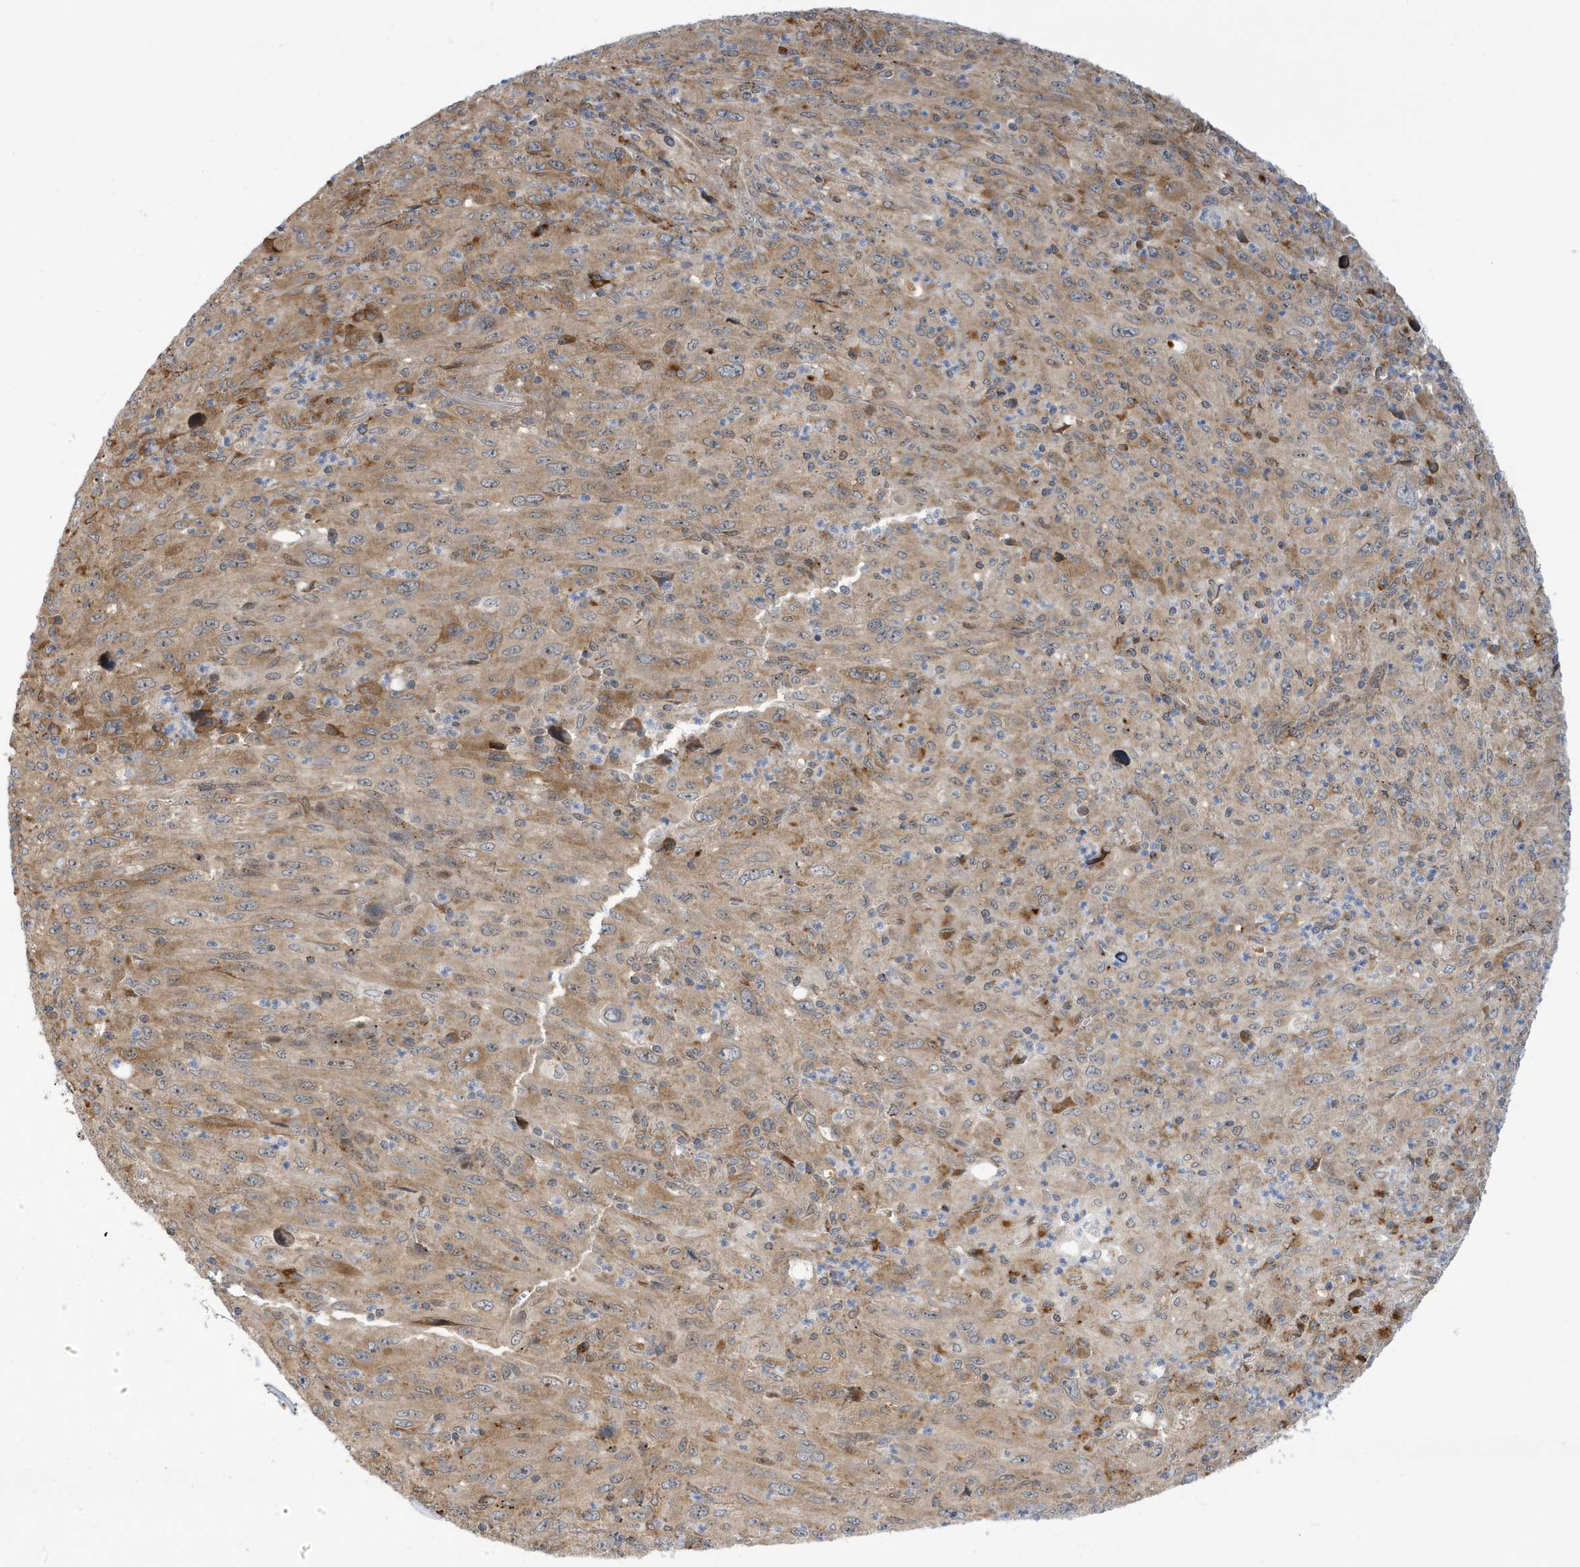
{"staining": {"intensity": "moderate", "quantity": ">75%", "location": "cytoplasmic/membranous,nuclear"}, "tissue": "melanoma", "cell_type": "Tumor cells", "image_type": "cancer", "snomed": [{"axis": "morphology", "description": "Malignant melanoma, Metastatic site"}, {"axis": "topography", "description": "Skin"}], "caption": "Immunohistochemistry (IHC) (DAB) staining of human melanoma shows moderate cytoplasmic/membranous and nuclear protein staining in about >75% of tumor cells. The staining was performed using DAB (3,3'-diaminobenzidine), with brown indicating positive protein expression. Nuclei are stained blue with hematoxylin.", "gene": "ZNF507", "patient": {"sex": "female", "age": 56}}